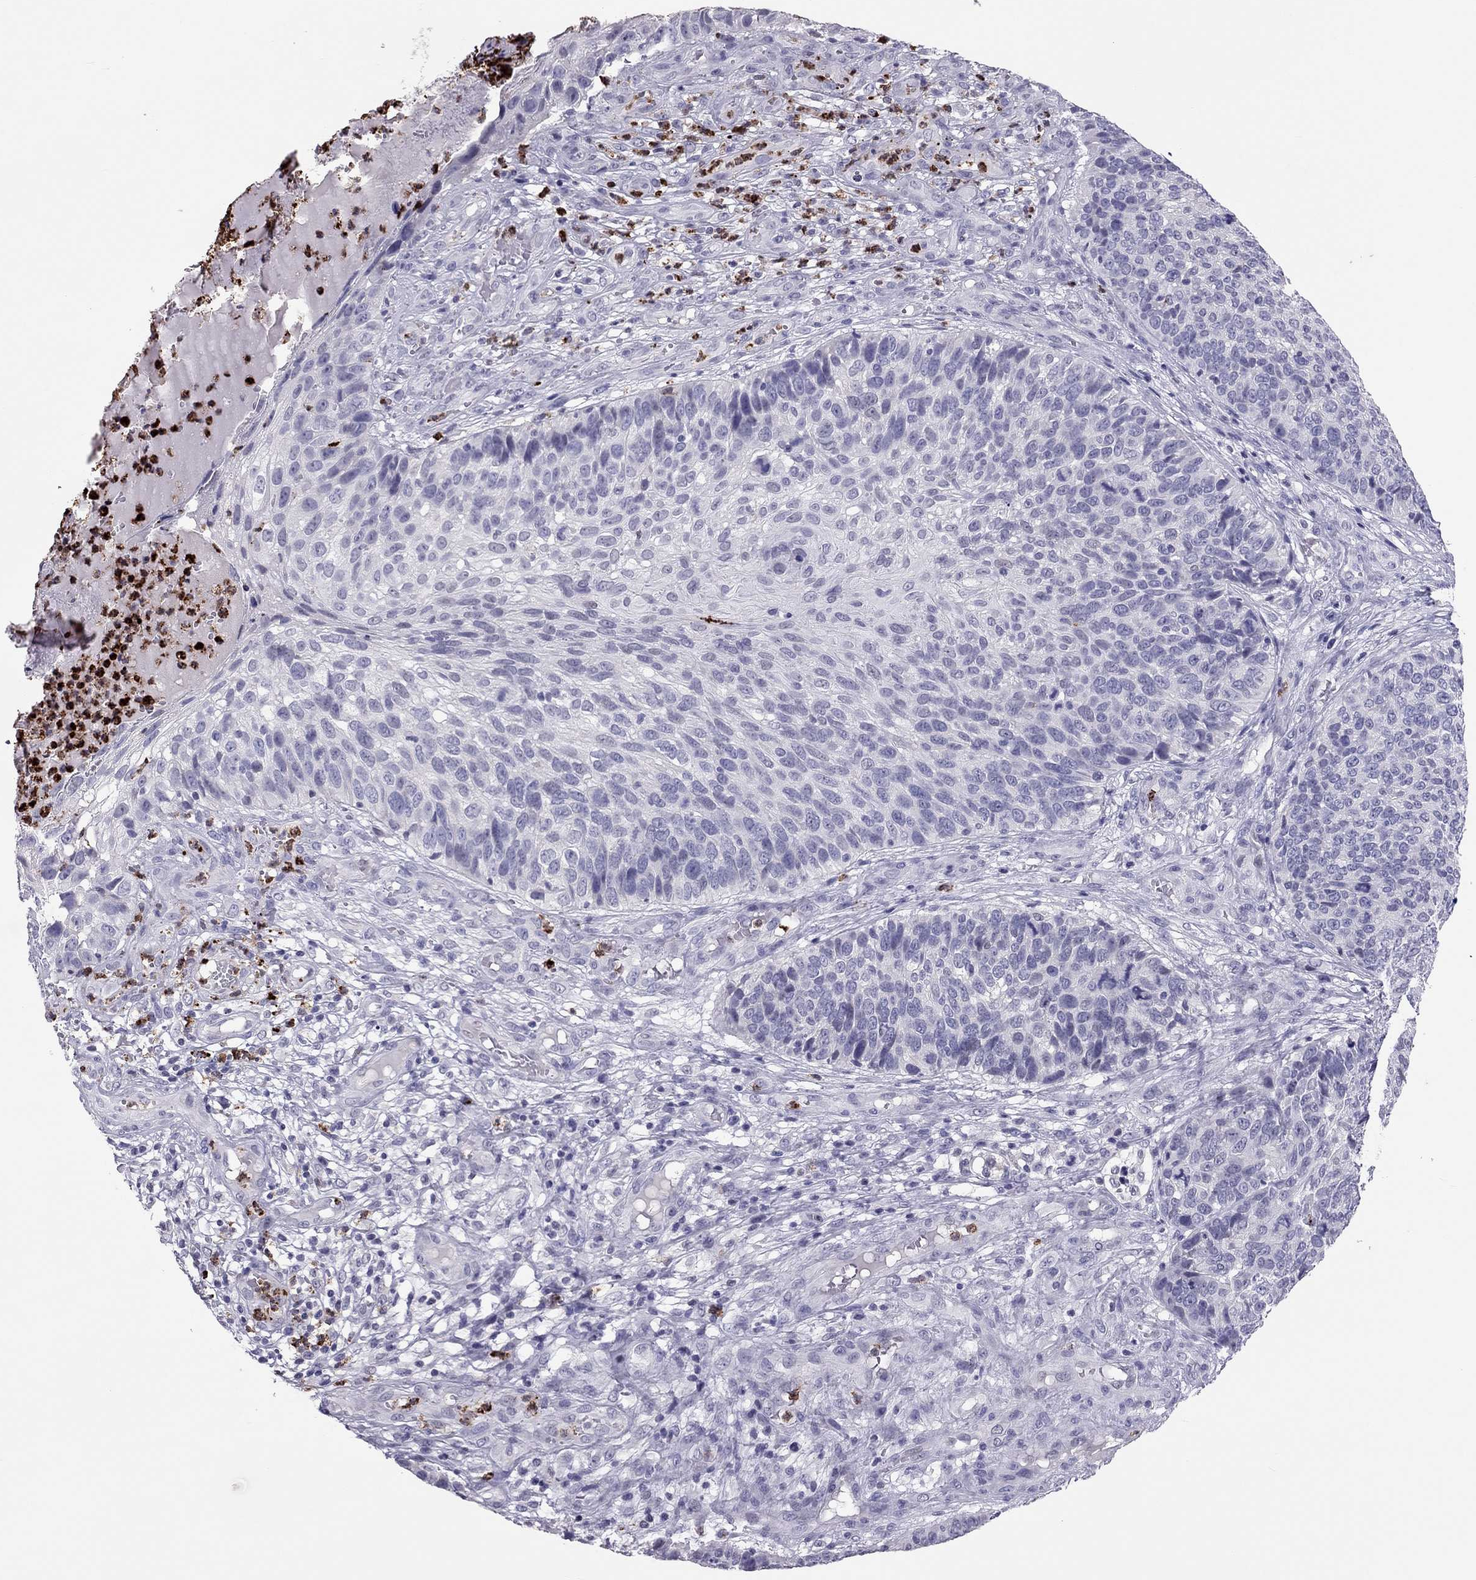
{"staining": {"intensity": "negative", "quantity": "none", "location": "none"}, "tissue": "skin cancer", "cell_type": "Tumor cells", "image_type": "cancer", "snomed": [{"axis": "morphology", "description": "Squamous cell carcinoma, NOS"}, {"axis": "topography", "description": "Skin"}], "caption": "Image shows no significant protein expression in tumor cells of skin squamous cell carcinoma.", "gene": "CCL27", "patient": {"sex": "male", "age": 92}}